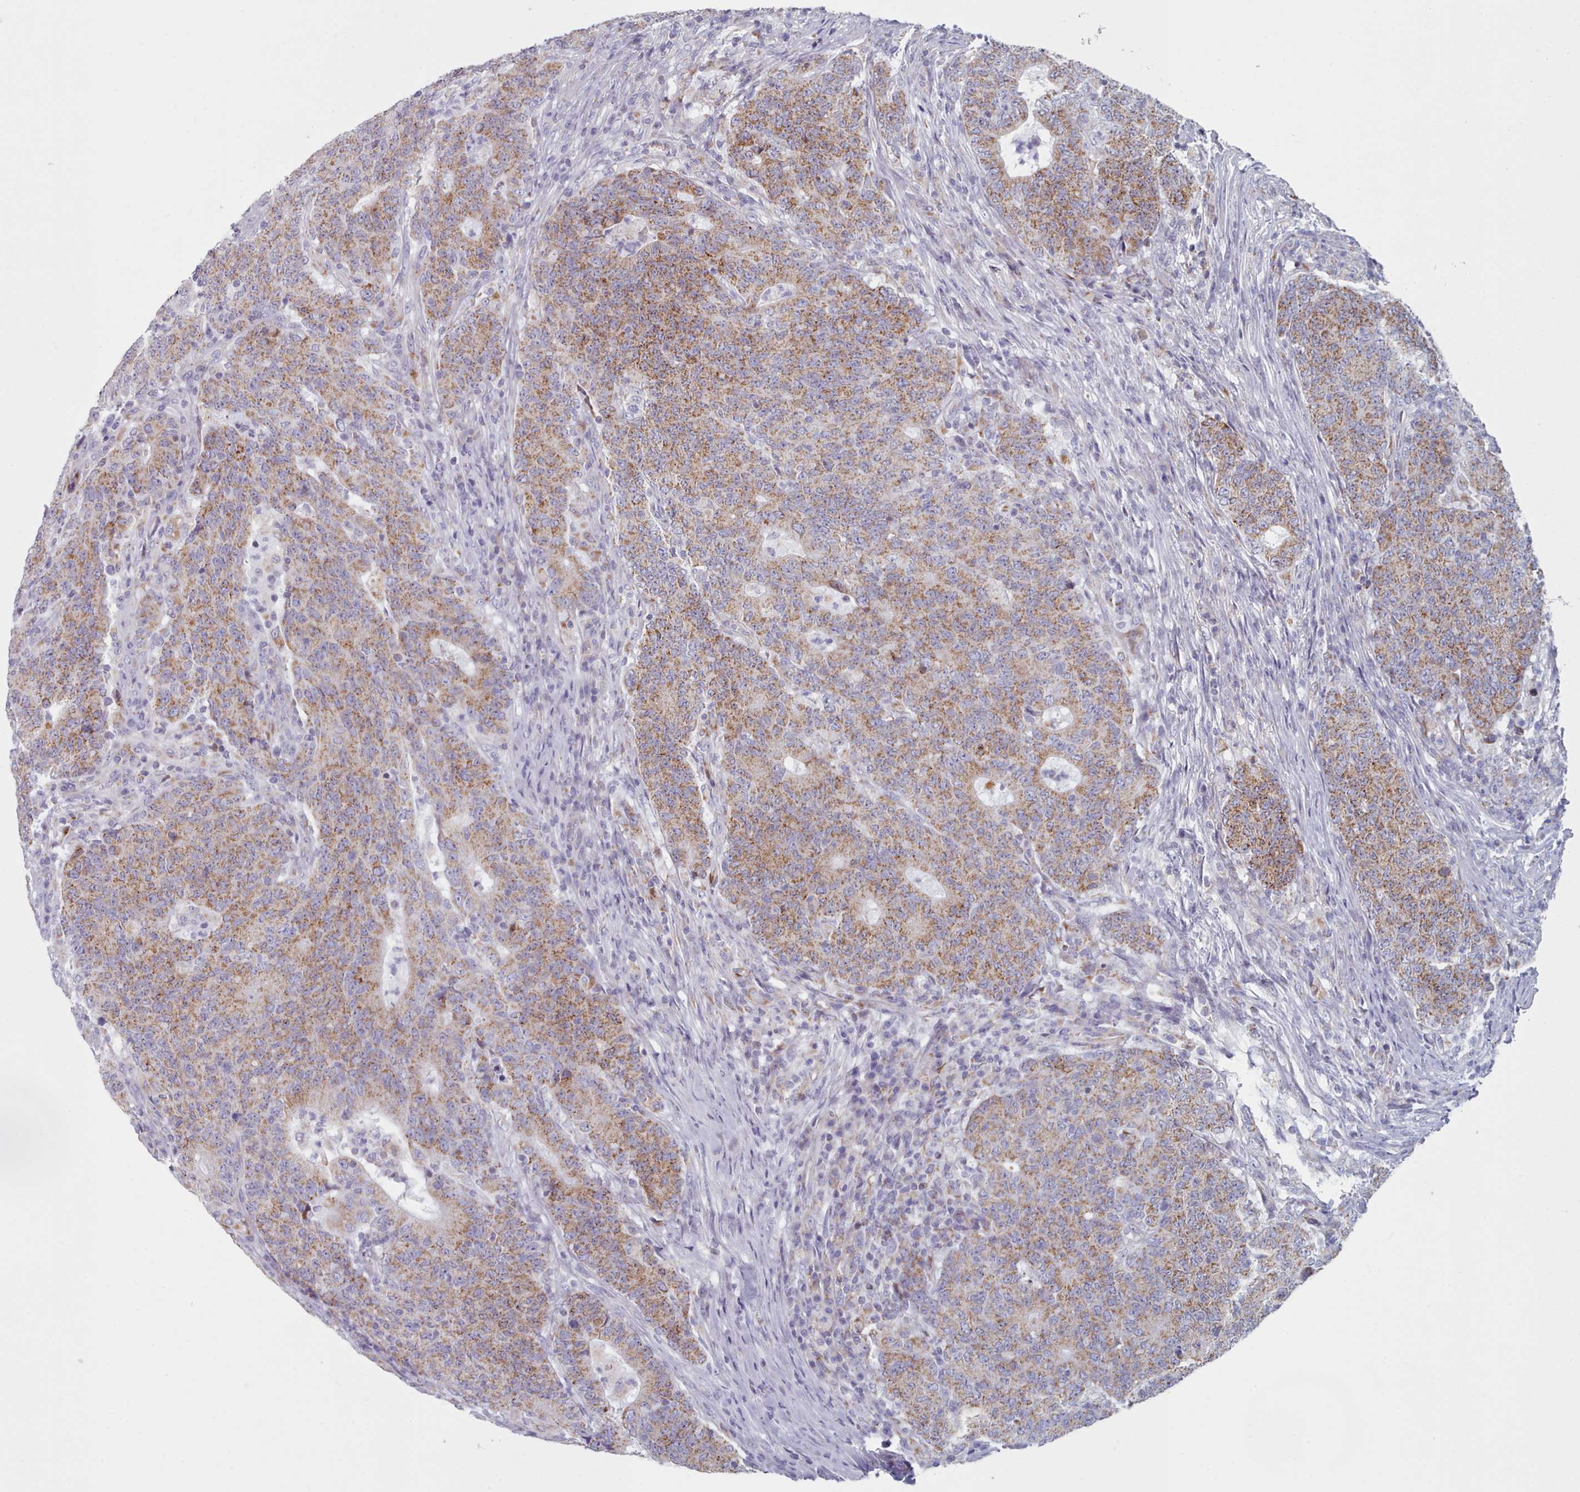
{"staining": {"intensity": "moderate", "quantity": ">75%", "location": "cytoplasmic/membranous"}, "tissue": "colorectal cancer", "cell_type": "Tumor cells", "image_type": "cancer", "snomed": [{"axis": "morphology", "description": "Adenocarcinoma, NOS"}, {"axis": "topography", "description": "Colon"}], "caption": "Adenocarcinoma (colorectal) stained with a protein marker shows moderate staining in tumor cells.", "gene": "FAM170B", "patient": {"sex": "female", "age": 75}}